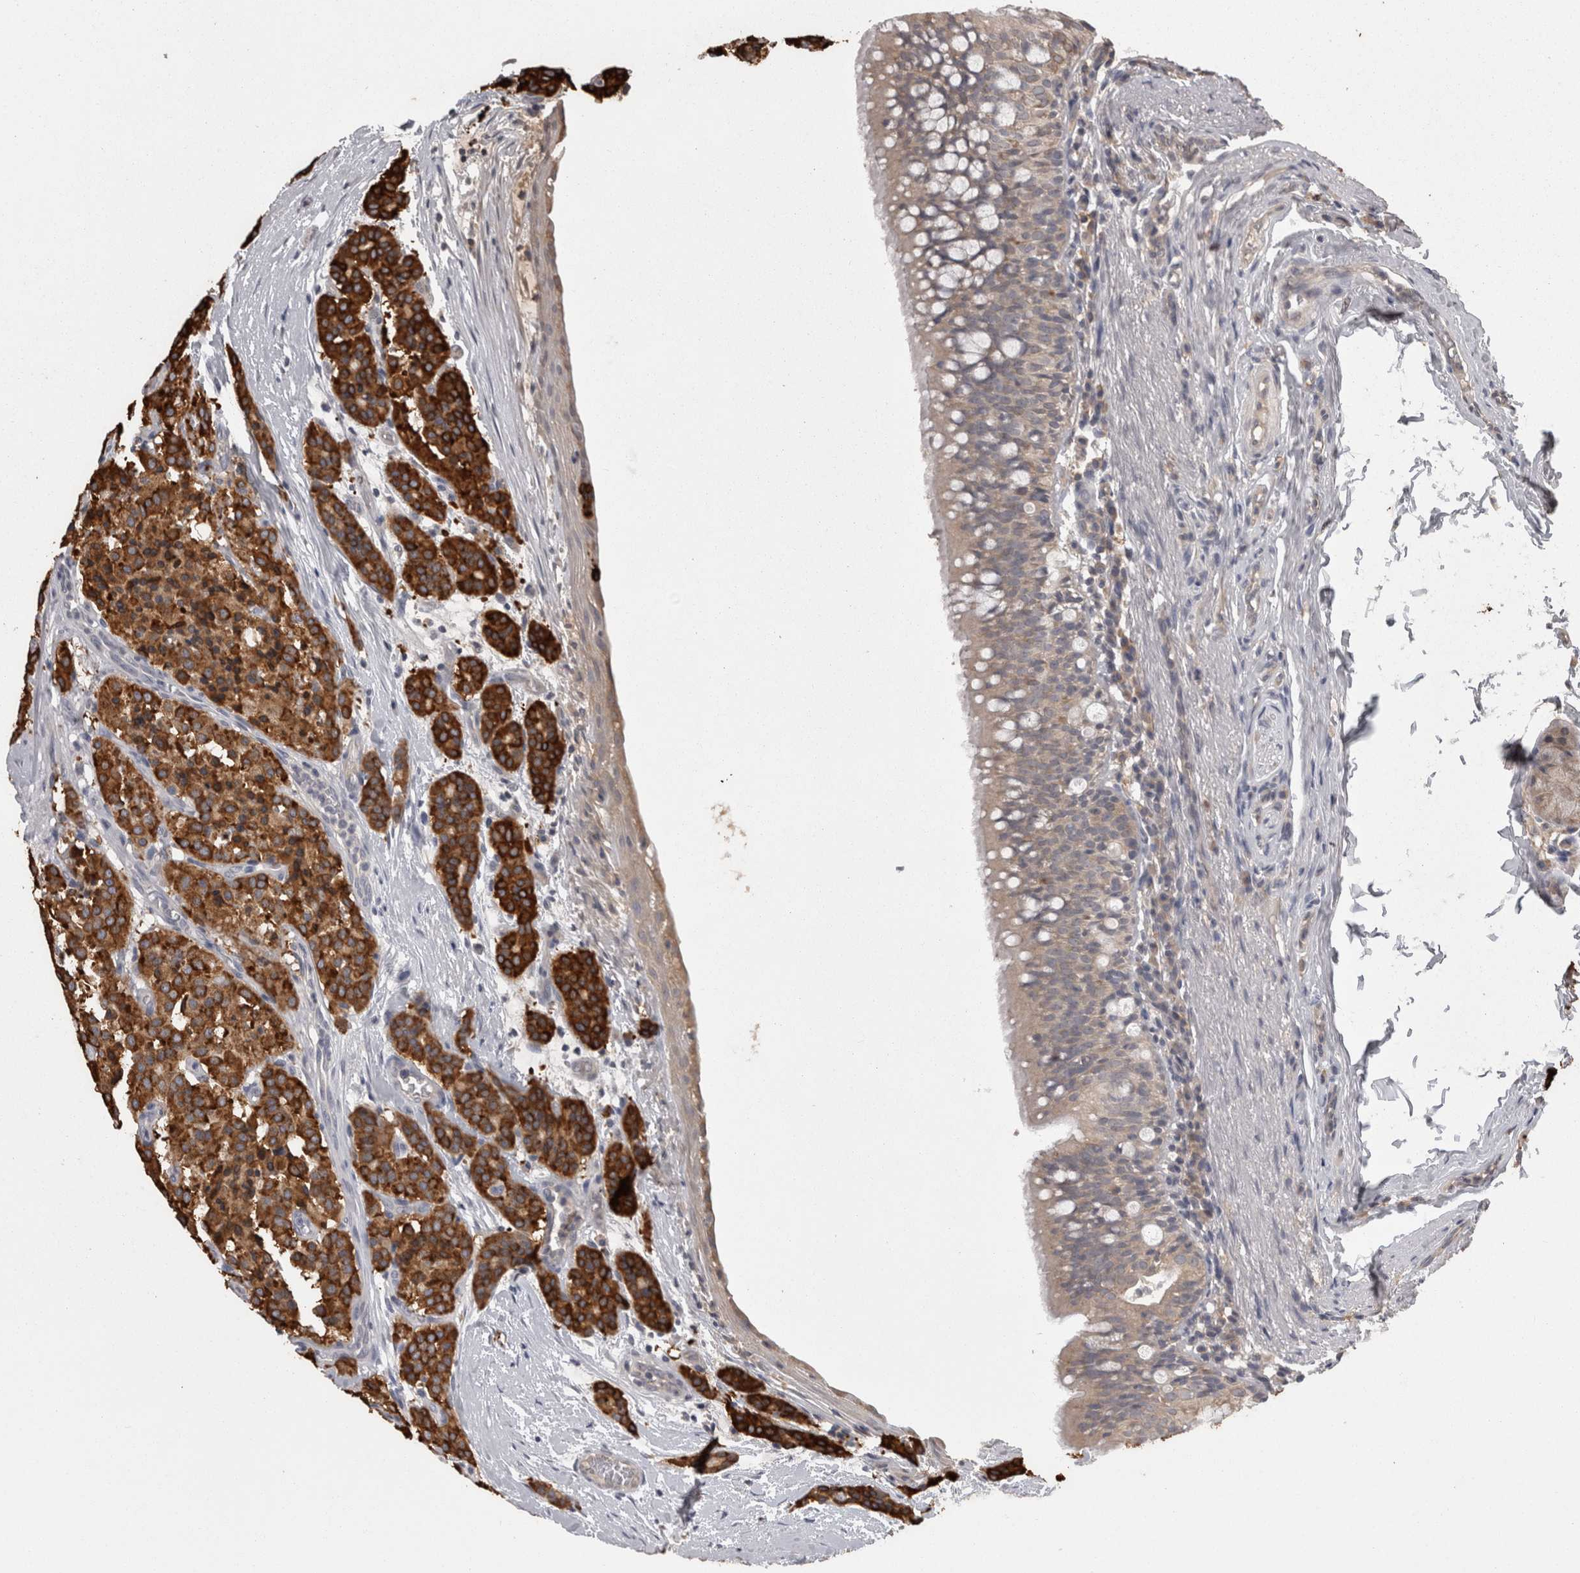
{"staining": {"intensity": "strong", "quantity": ">75%", "location": "cytoplasmic/membranous"}, "tissue": "carcinoid", "cell_type": "Tumor cells", "image_type": "cancer", "snomed": [{"axis": "morphology", "description": "Carcinoid, malignant, NOS"}, {"axis": "topography", "description": "Lung"}], "caption": "Protein staining exhibits strong cytoplasmic/membranous expression in approximately >75% of tumor cells in carcinoid.", "gene": "PON3", "patient": {"sex": "male", "age": 30}}